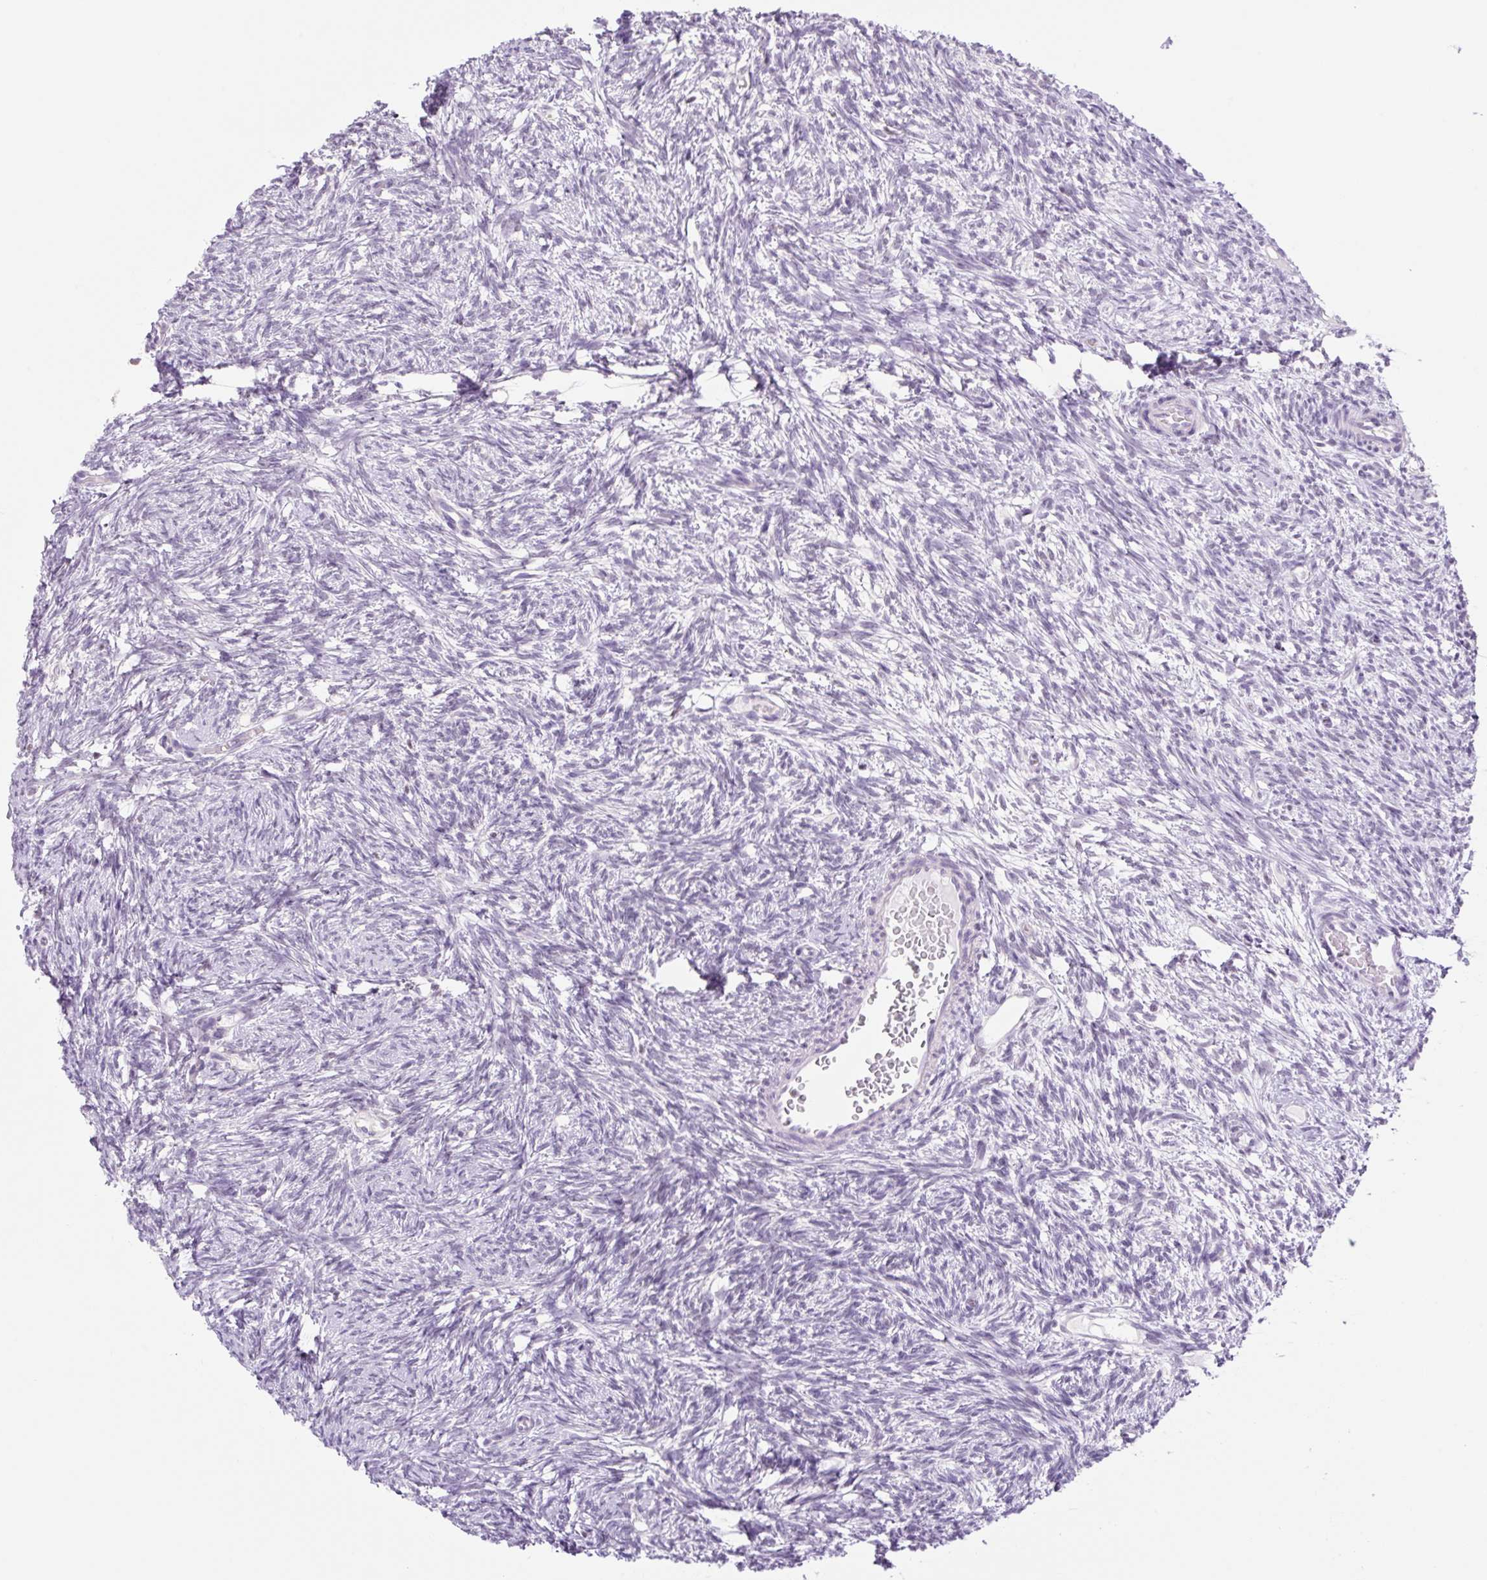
{"staining": {"intensity": "negative", "quantity": "none", "location": "none"}, "tissue": "ovary", "cell_type": "Follicle cells", "image_type": "normal", "snomed": [{"axis": "morphology", "description": "Normal tissue, NOS"}, {"axis": "topography", "description": "Ovary"}], "caption": "IHC histopathology image of benign ovary: human ovary stained with DAB (3,3'-diaminobenzidine) reveals no significant protein expression in follicle cells.", "gene": "TLE3", "patient": {"sex": "female", "age": 33}}